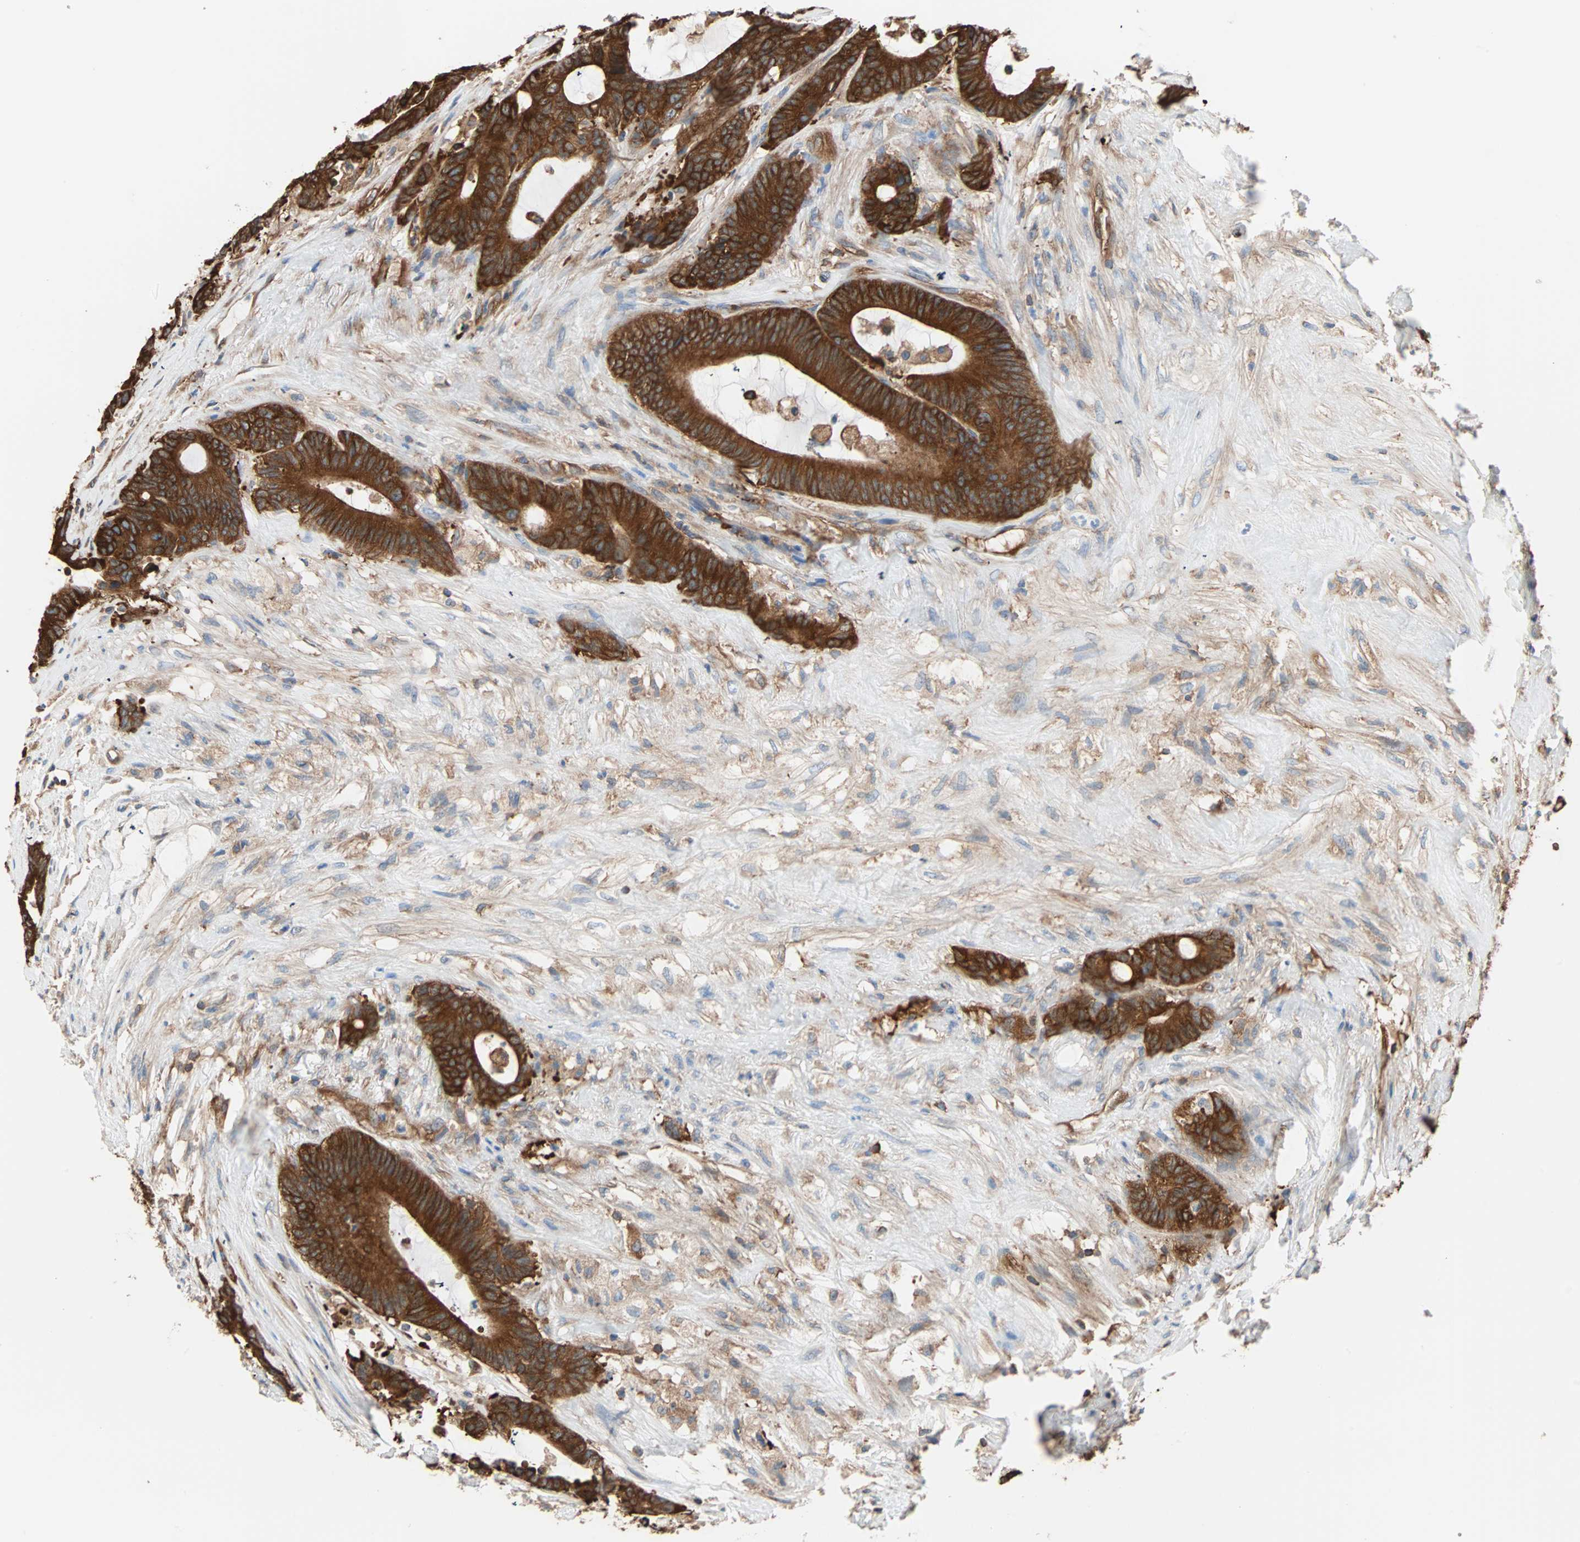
{"staining": {"intensity": "strong", "quantity": ">75%", "location": "cytoplasmic/membranous"}, "tissue": "colorectal cancer", "cell_type": "Tumor cells", "image_type": "cancer", "snomed": [{"axis": "morphology", "description": "Adenocarcinoma, NOS"}, {"axis": "topography", "description": "Colon"}], "caption": "A photomicrograph of human colorectal cancer (adenocarcinoma) stained for a protein shows strong cytoplasmic/membranous brown staining in tumor cells. The staining was performed using DAB (3,3'-diaminobenzidine), with brown indicating positive protein expression. Nuclei are stained blue with hematoxylin.", "gene": "EEF2", "patient": {"sex": "female", "age": 84}}